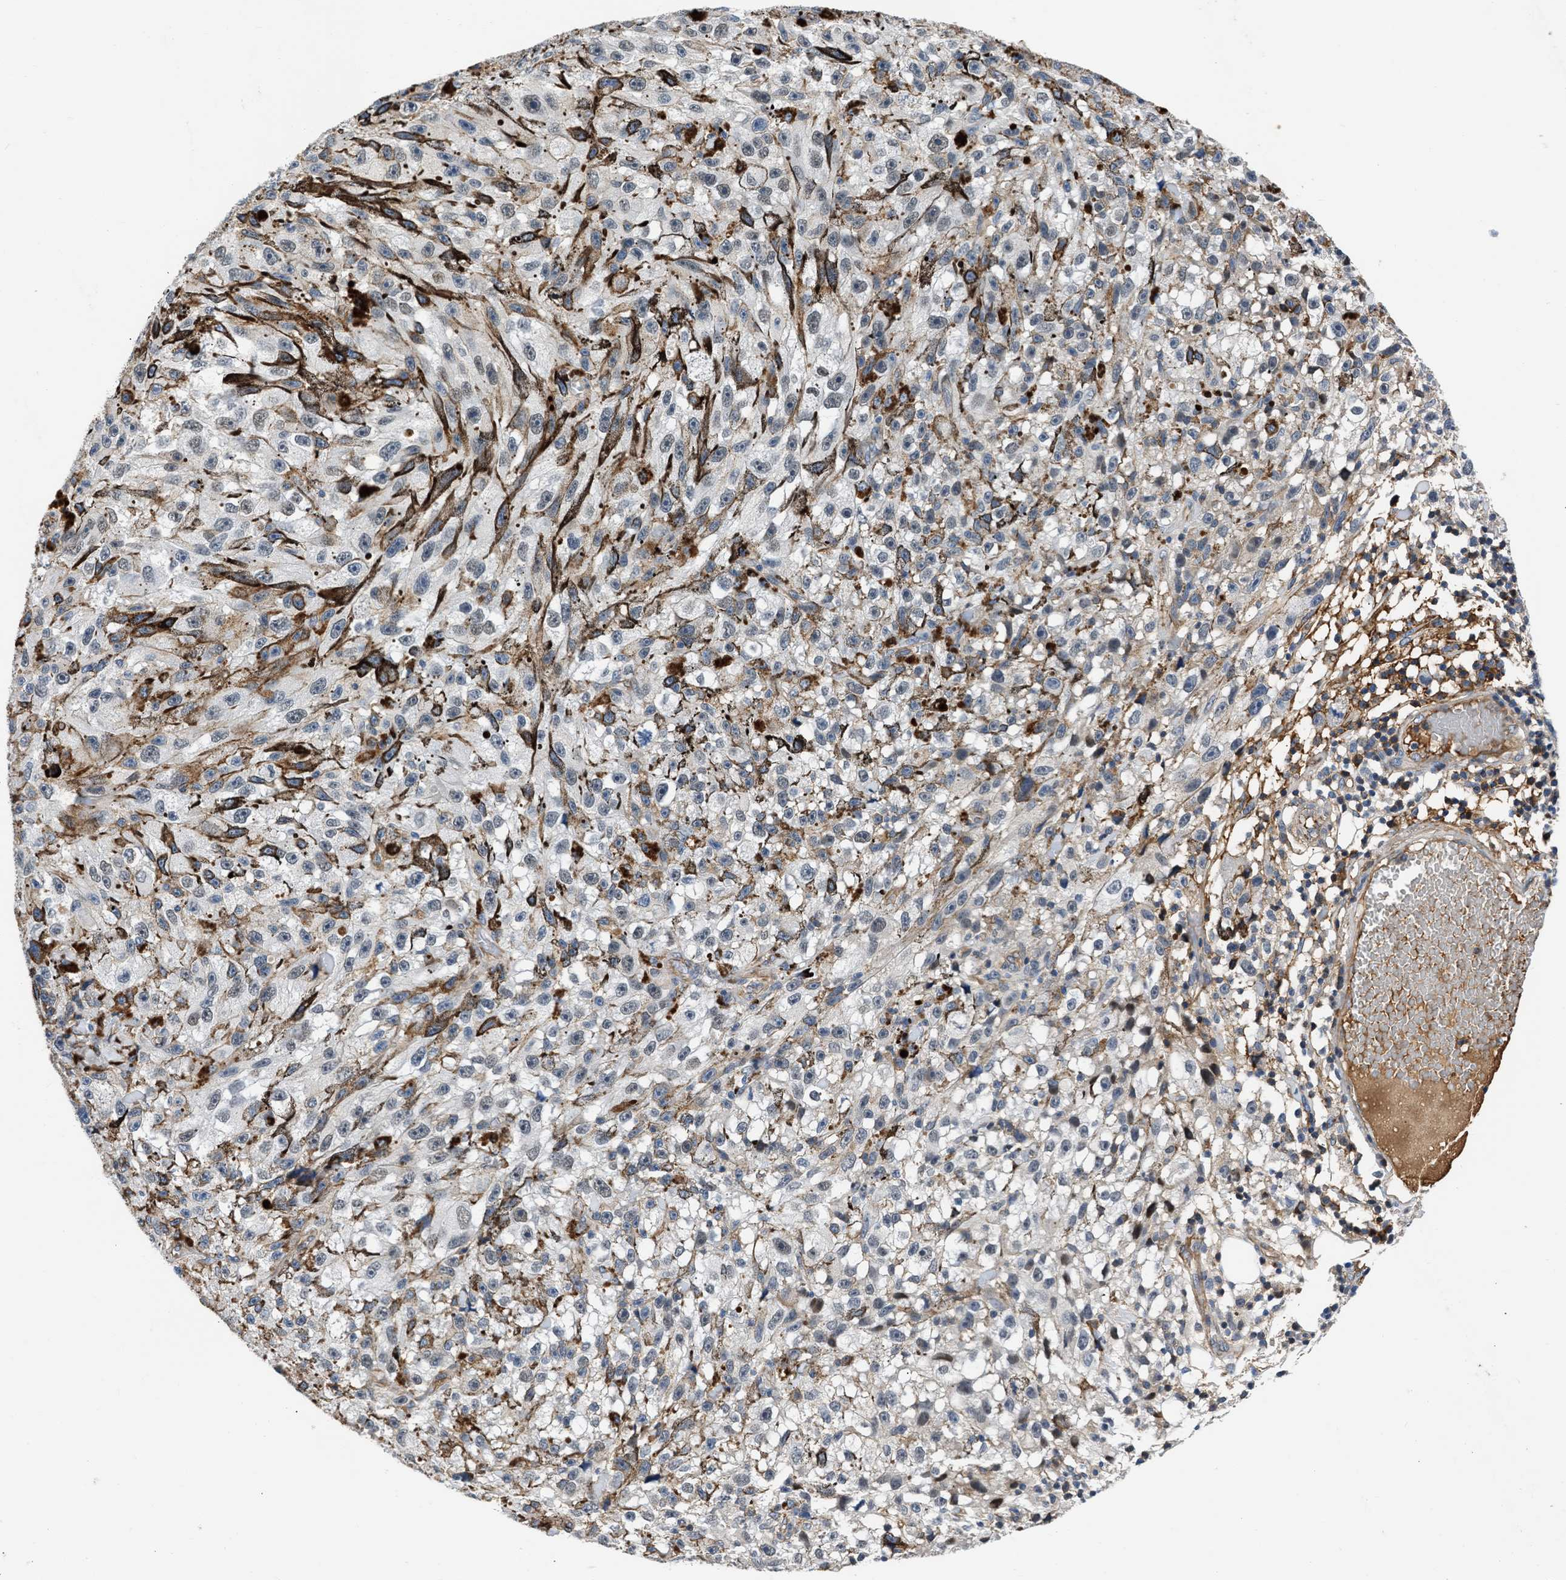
{"staining": {"intensity": "moderate", "quantity": ">75%", "location": "cytoplasmic/membranous"}, "tissue": "melanoma", "cell_type": "Tumor cells", "image_type": "cancer", "snomed": [{"axis": "morphology", "description": "Malignant melanoma, NOS"}, {"axis": "topography", "description": "Skin"}], "caption": "IHC (DAB (3,3'-diaminobenzidine)) staining of melanoma displays moderate cytoplasmic/membranous protein staining in about >75% of tumor cells. (DAB = brown stain, brightfield microscopy at high magnification).", "gene": "MAS1L", "patient": {"sex": "female", "age": 104}}